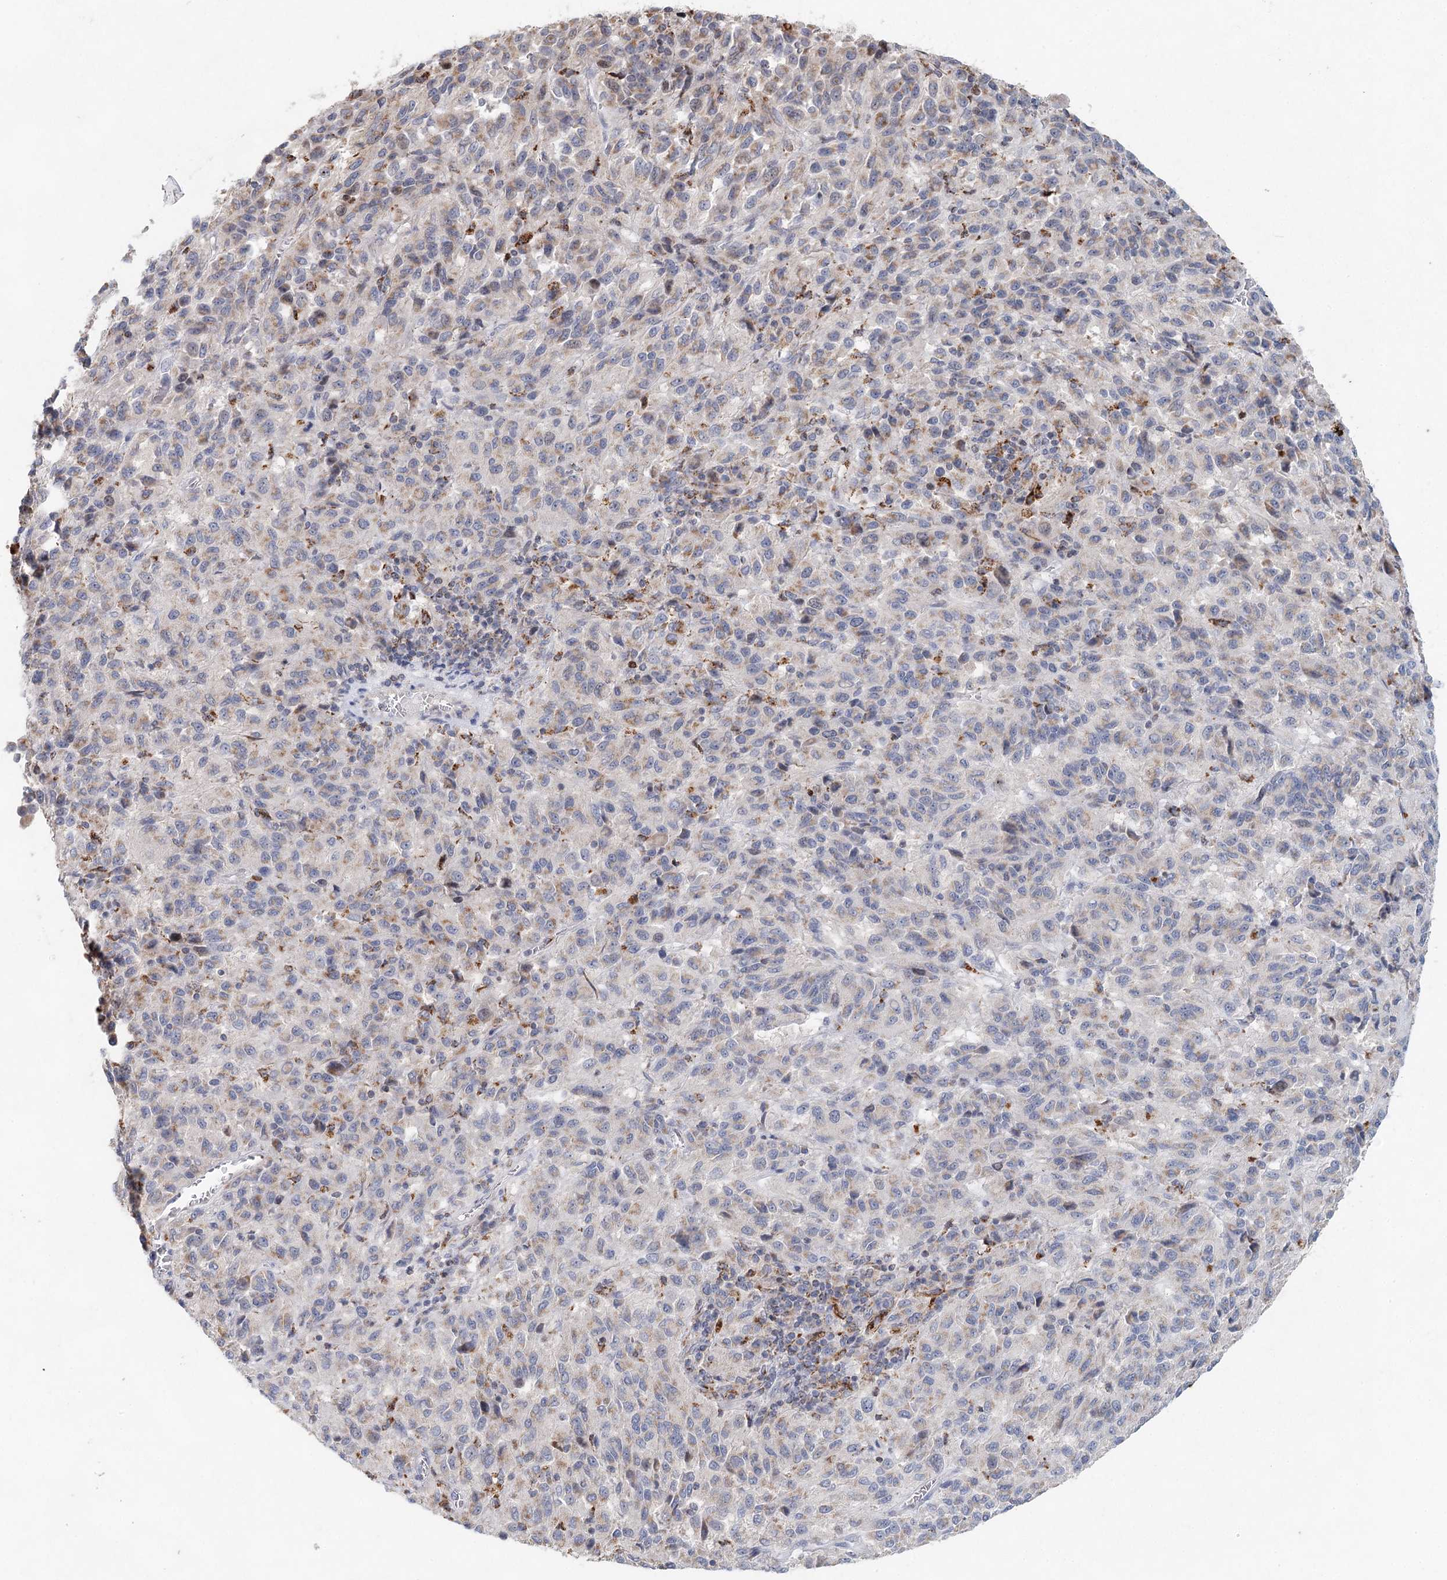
{"staining": {"intensity": "weak", "quantity": "<25%", "location": "cytoplasmic/membranous"}, "tissue": "melanoma", "cell_type": "Tumor cells", "image_type": "cancer", "snomed": [{"axis": "morphology", "description": "Malignant melanoma, Metastatic site"}, {"axis": "topography", "description": "Lung"}], "caption": "Micrograph shows no significant protein positivity in tumor cells of malignant melanoma (metastatic site). The staining is performed using DAB brown chromogen with nuclei counter-stained in using hematoxylin.", "gene": "XPO6", "patient": {"sex": "male", "age": 64}}